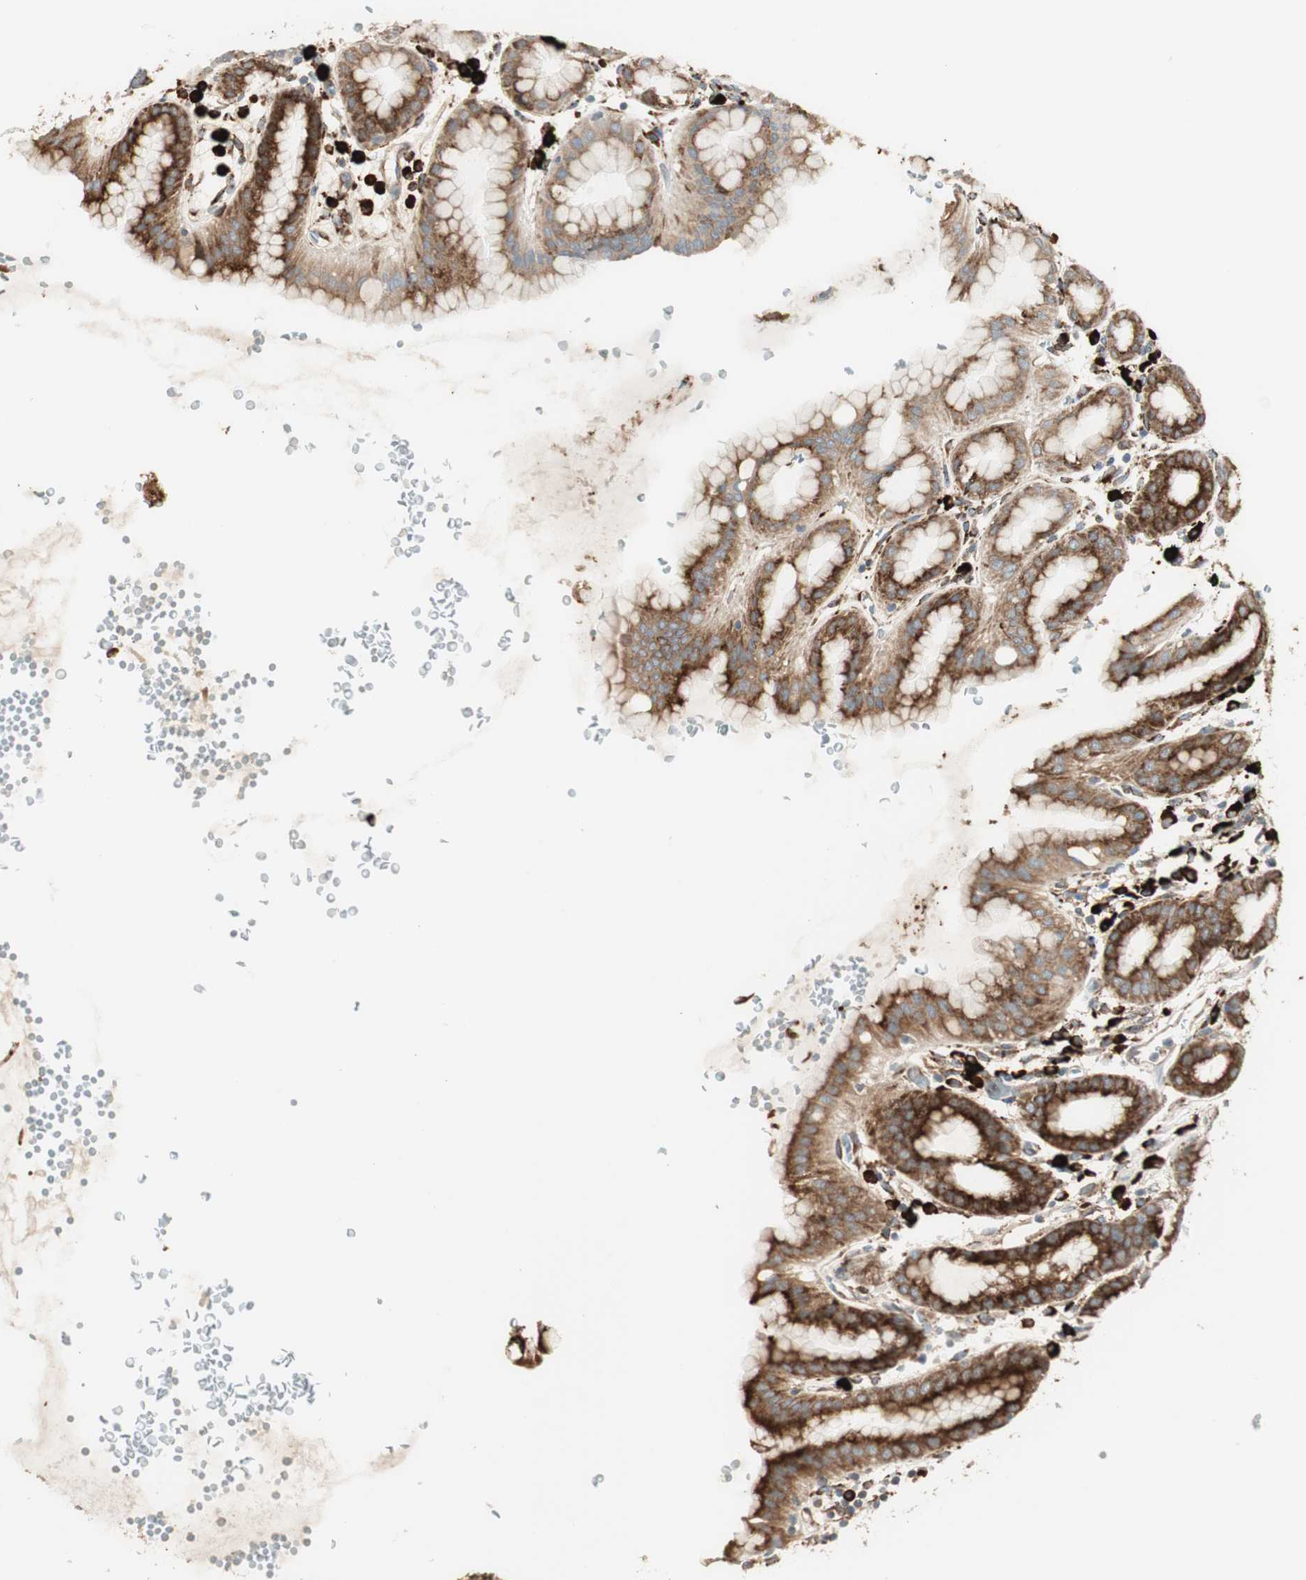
{"staining": {"intensity": "strong", "quantity": ">75%", "location": "cytoplasmic/membranous"}, "tissue": "stomach", "cell_type": "Glandular cells", "image_type": "normal", "snomed": [{"axis": "morphology", "description": "Normal tissue, NOS"}, {"axis": "topography", "description": "Stomach, upper"}], "caption": "Immunohistochemical staining of unremarkable stomach reveals >75% levels of strong cytoplasmic/membranous protein positivity in about >75% of glandular cells. The protein is stained brown, and the nuclei are stained in blue (DAB (3,3'-diaminobenzidine) IHC with brightfield microscopy, high magnification).", "gene": "HSP90B1", "patient": {"sex": "male", "age": 68}}